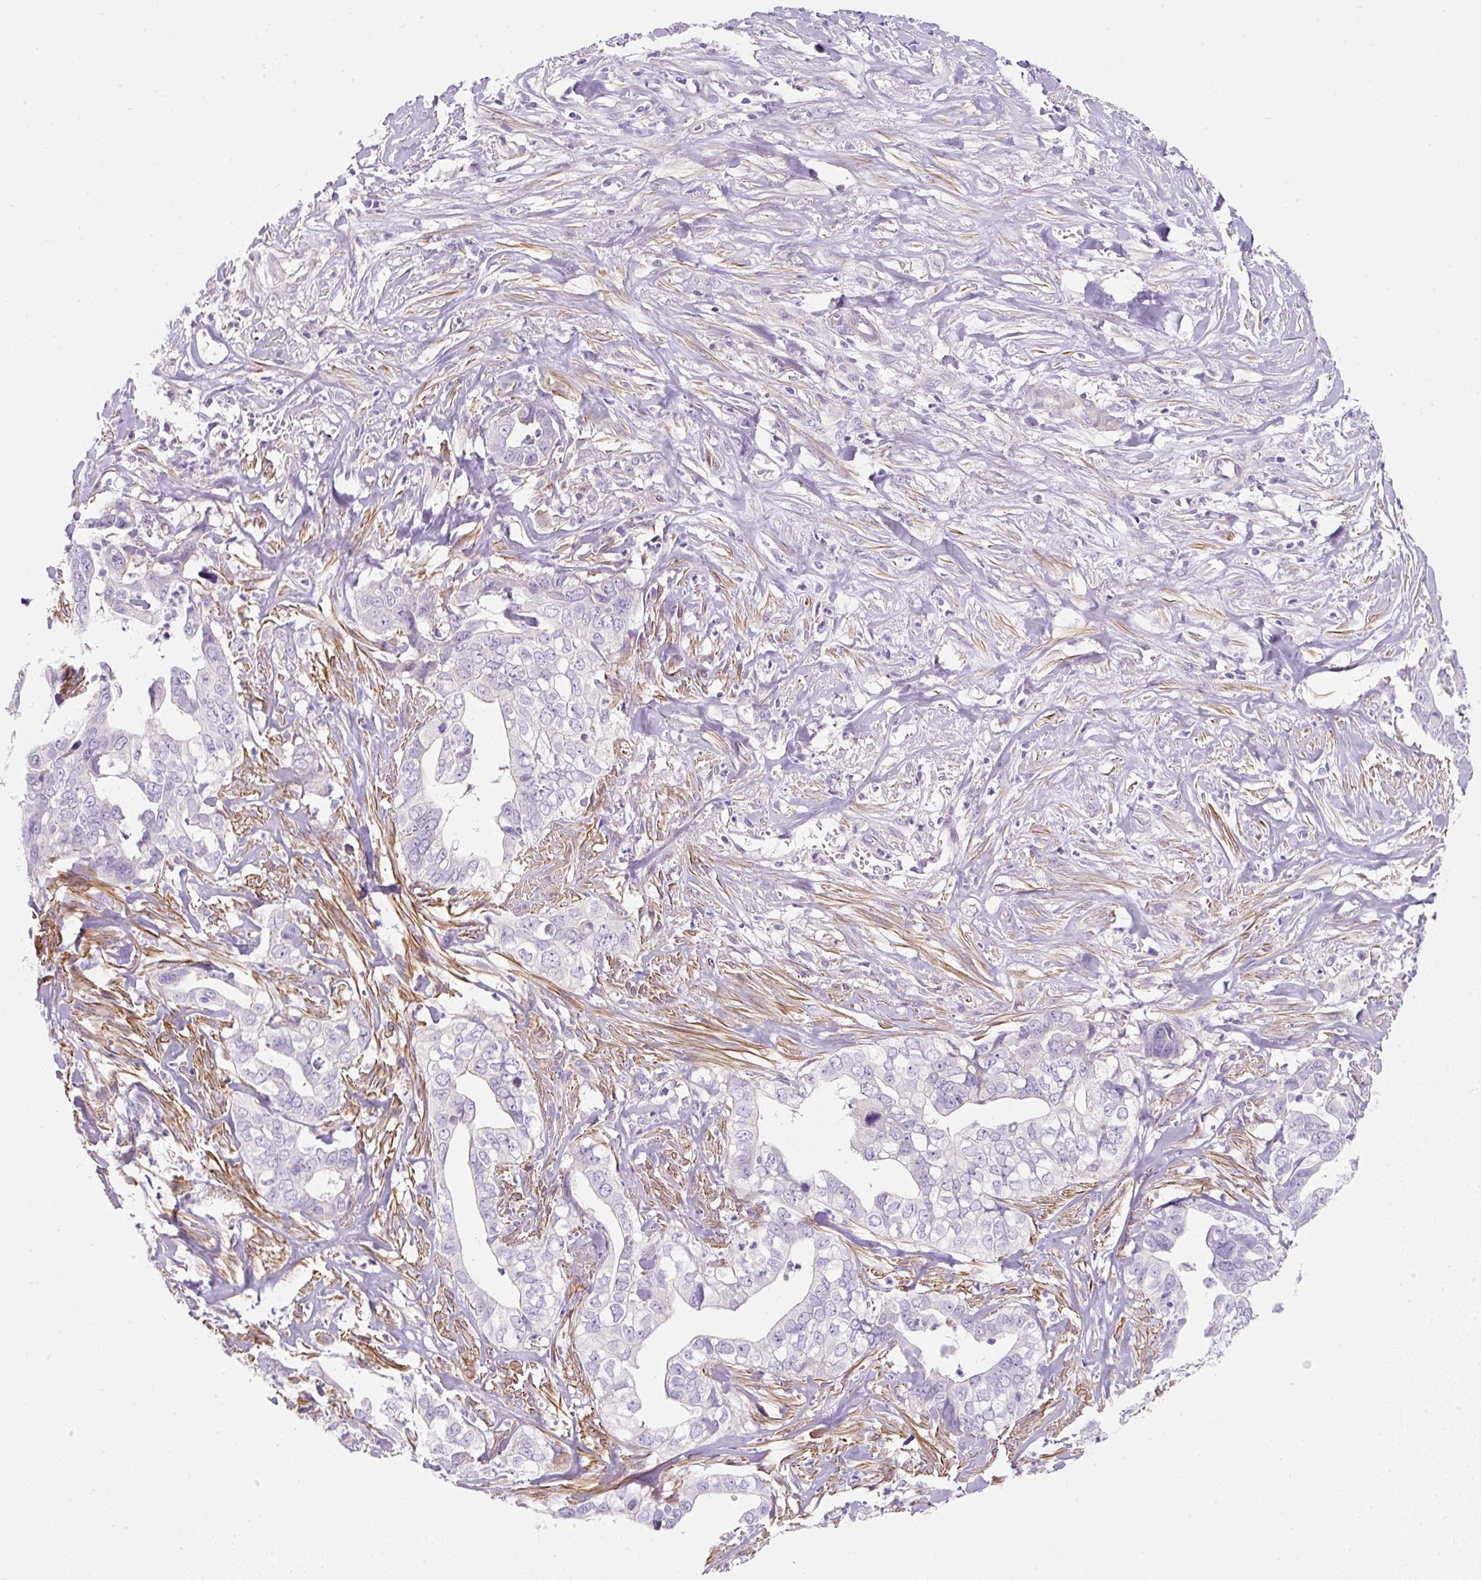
{"staining": {"intensity": "negative", "quantity": "none", "location": "none"}, "tissue": "liver cancer", "cell_type": "Tumor cells", "image_type": "cancer", "snomed": [{"axis": "morphology", "description": "Cholangiocarcinoma"}, {"axis": "topography", "description": "Liver"}], "caption": "The immunohistochemistry (IHC) image has no significant staining in tumor cells of liver cancer tissue. (DAB (3,3'-diaminobenzidine) IHC visualized using brightfield microscopy, high magnification).", "gene": "ERAP2", "patient": {"sex": "female", "age": 79}}